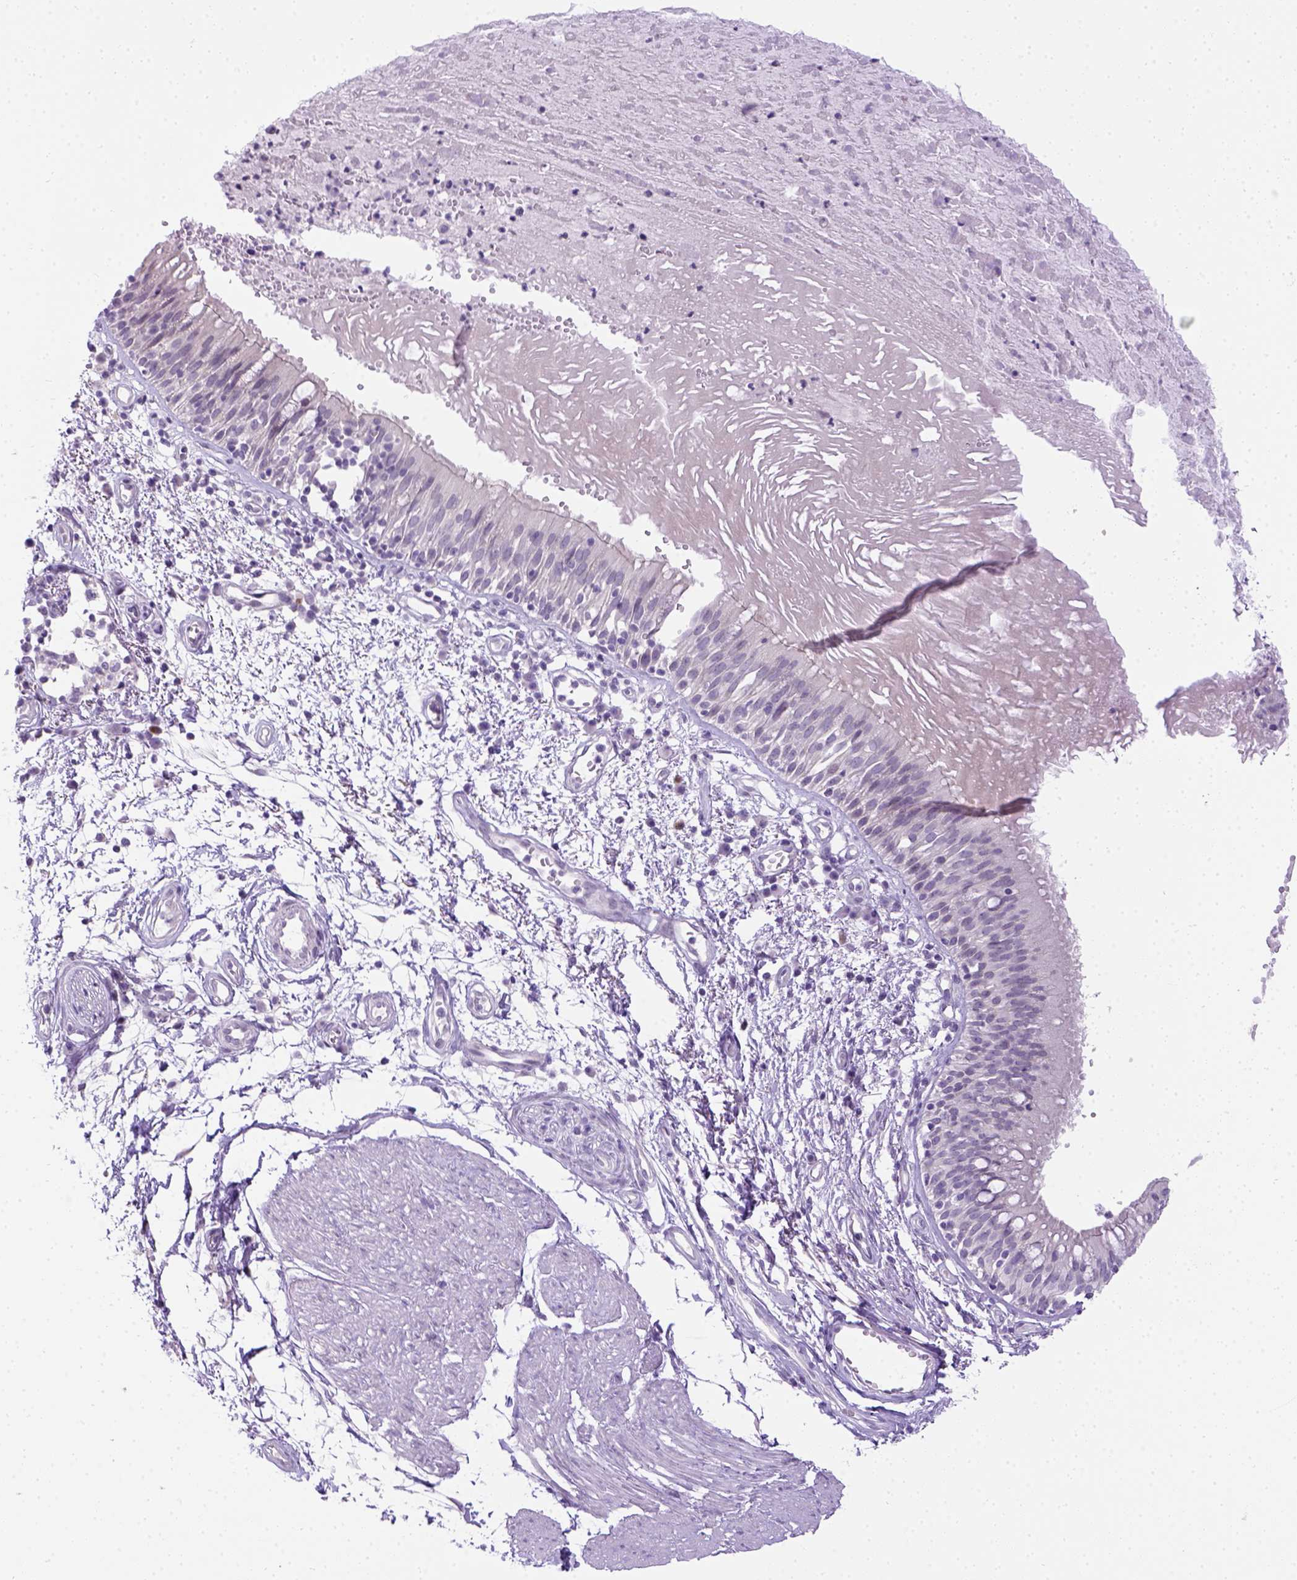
{"staining": {"intensity": "moderate", "quantity": "<25%", "location": "cytoplasmic/membranous"}, "tissue": "bronchus", "cell_type": "Respiratory epithelial cells", "image_type": "normal", "snomed": [{"axis": "morphology", "description": "Normal tissue, NOS"}, {"axis": "morphology", "description": "Squamous cell carcinoma, NOS"}, {"axis": "topography", "description": "Cartilage tissue"}, {"axis": "topography", "description": "Bronchus"}, {"axis": "topography", "description": "Lung"}], "caption": "Immunohistochemical staining of normal bronchus exhibits moderate cytoplasmic/membranous protein positivity in approximately <25% of respiratory epithelial cells. The staining was performed using DAB to visualize the protein expression in brown, while the nuclei were stained in blue with hematoxylin (Magnification: 20x).", "gene": "FAM184B", "patient": {"sex": "male", "age": 66}}